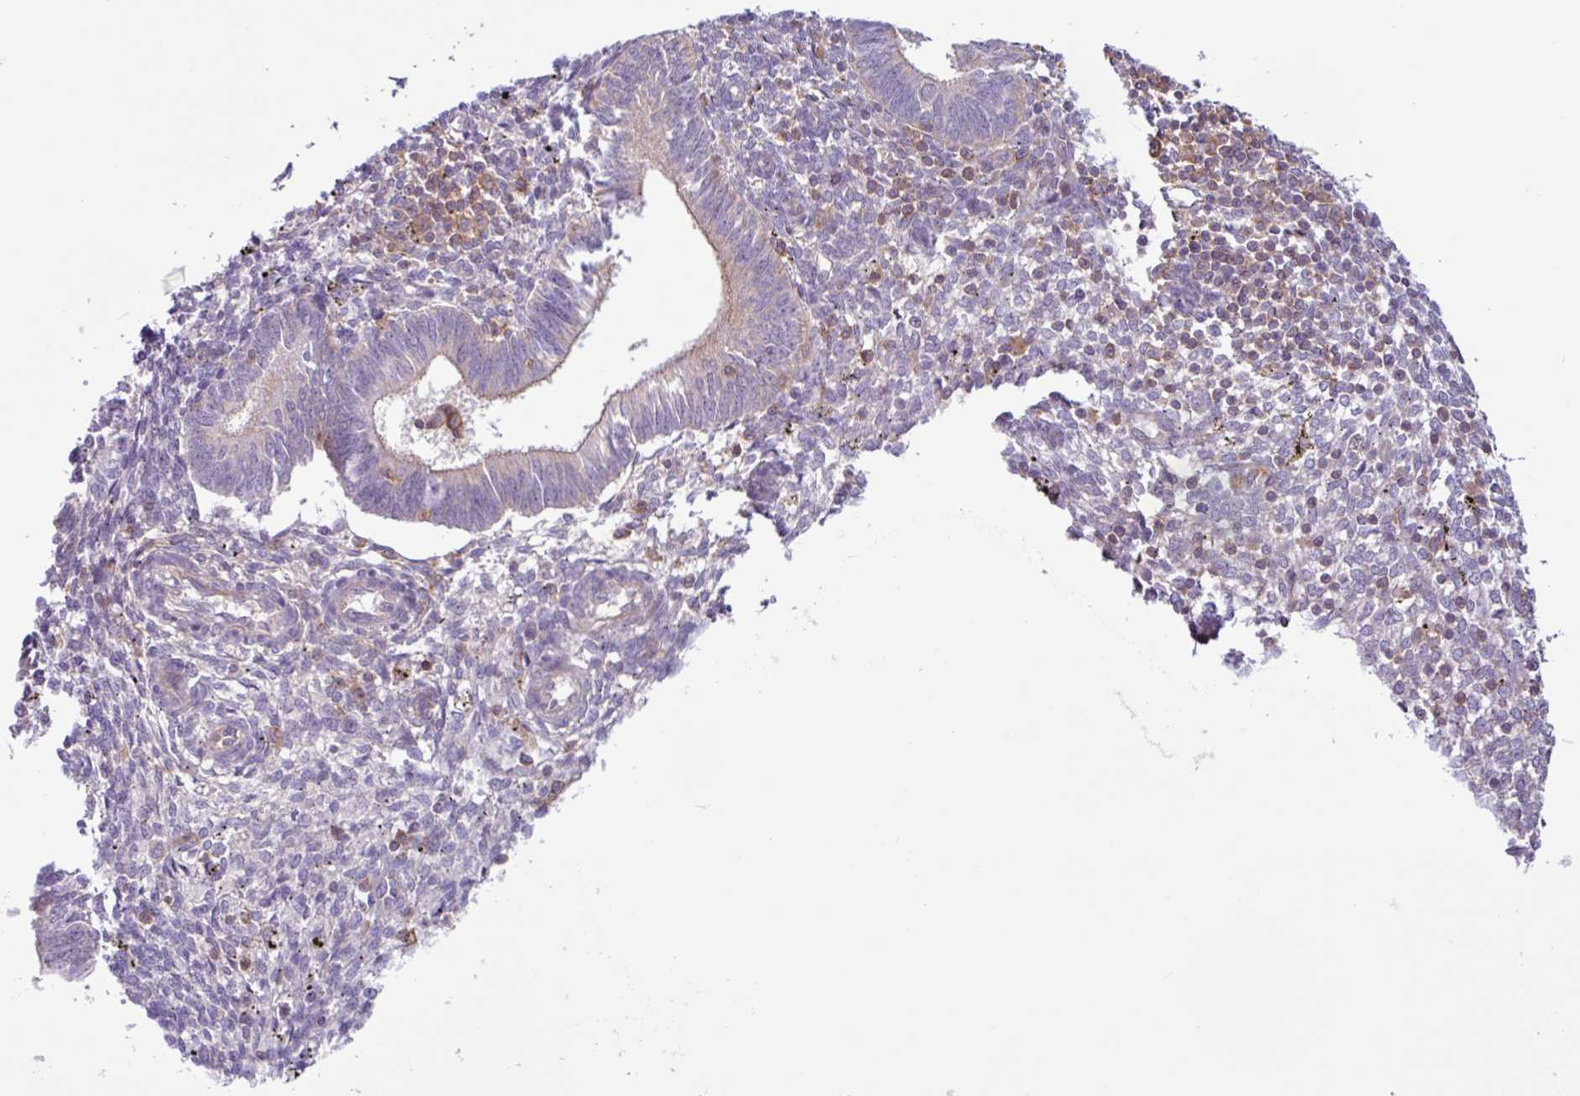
{"staining": {"intensity": "negative", "quantity": "none", "location": "none"}, "tissue": "endometrium", "cell_type": "Cells in endometrial stroma", "image_type": "normal", "snomed": [{"axis": "morphology", "description": "Normal tissue, NOS"}, {"axis": "topography", "description": "Endometrium"}], "caption": "Cells in endometrial stroma show no significant protein staining in benign endometrium. Nuclei are stained in blue.", "gene": "ACTR3B", "patient": {"sex": "female", "age": 41}}